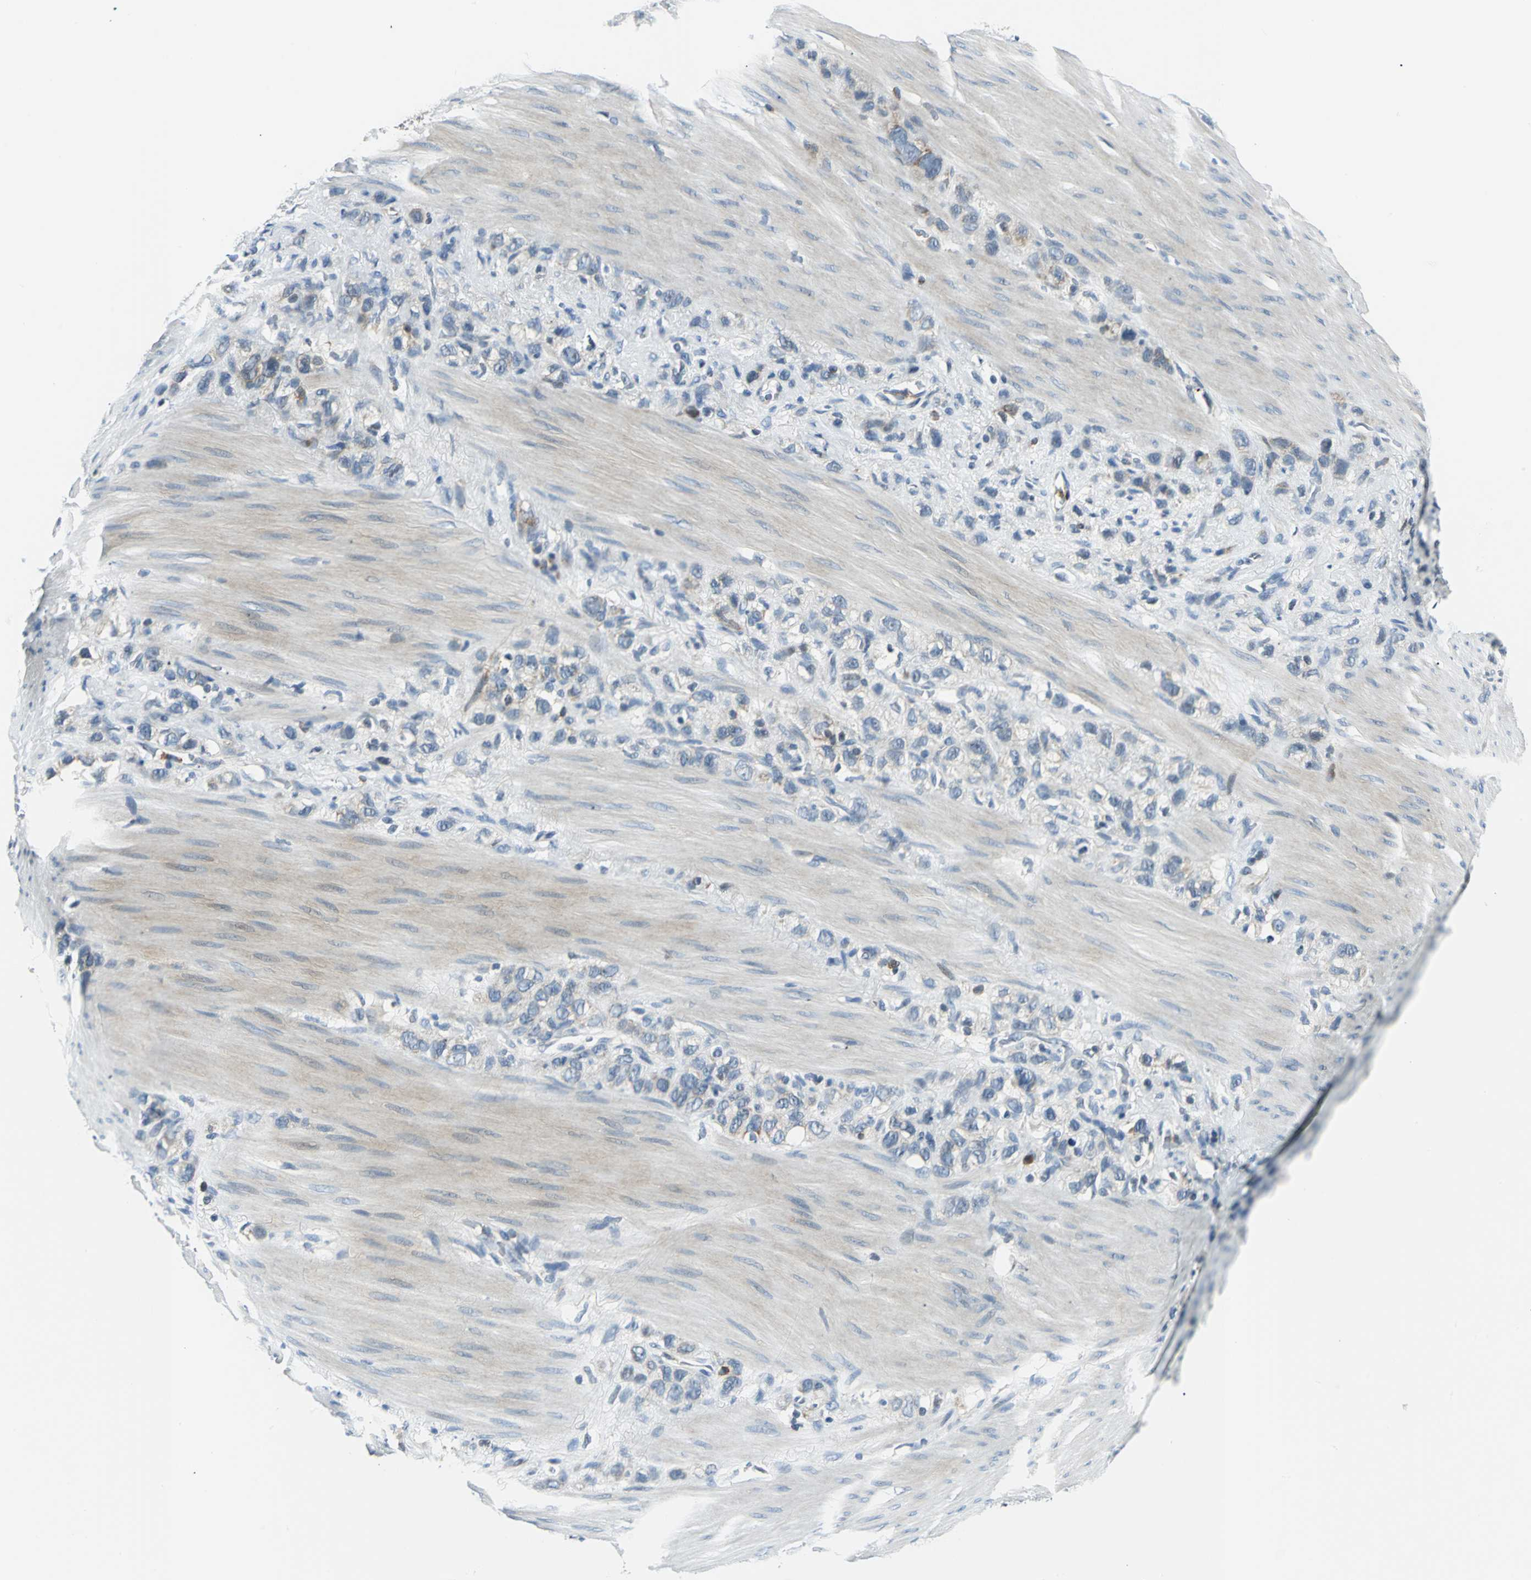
{"staining": {"intensity": "weak", "quantity": "<25%", "location": "cytoplasmic/membranous"}, "tissue": "stomach cancer", "cell_type": "Tumor cells", "image_type": "cancer", "snomed": [{"axis": "morphology", "description": "Normal tissue, NOS"}, {"axis": "morphology", "description": "Adenocarcinoma, NOS"}, {"axis": "morphology", "description": "Adenocarcinoma, High grade"}, {"axis": "topography", "description": "Stomach, upper"}, {"axis": "topography", "description": "Stomach"}], "caption": "DAB (3,3'-diaminobenzidine) immunohistochemical staining of stomach adenocarcinoma exhibits no significant expression in tumor cells.", "gene": "USP40", "patient": {"sex": "female", "age": 65}}